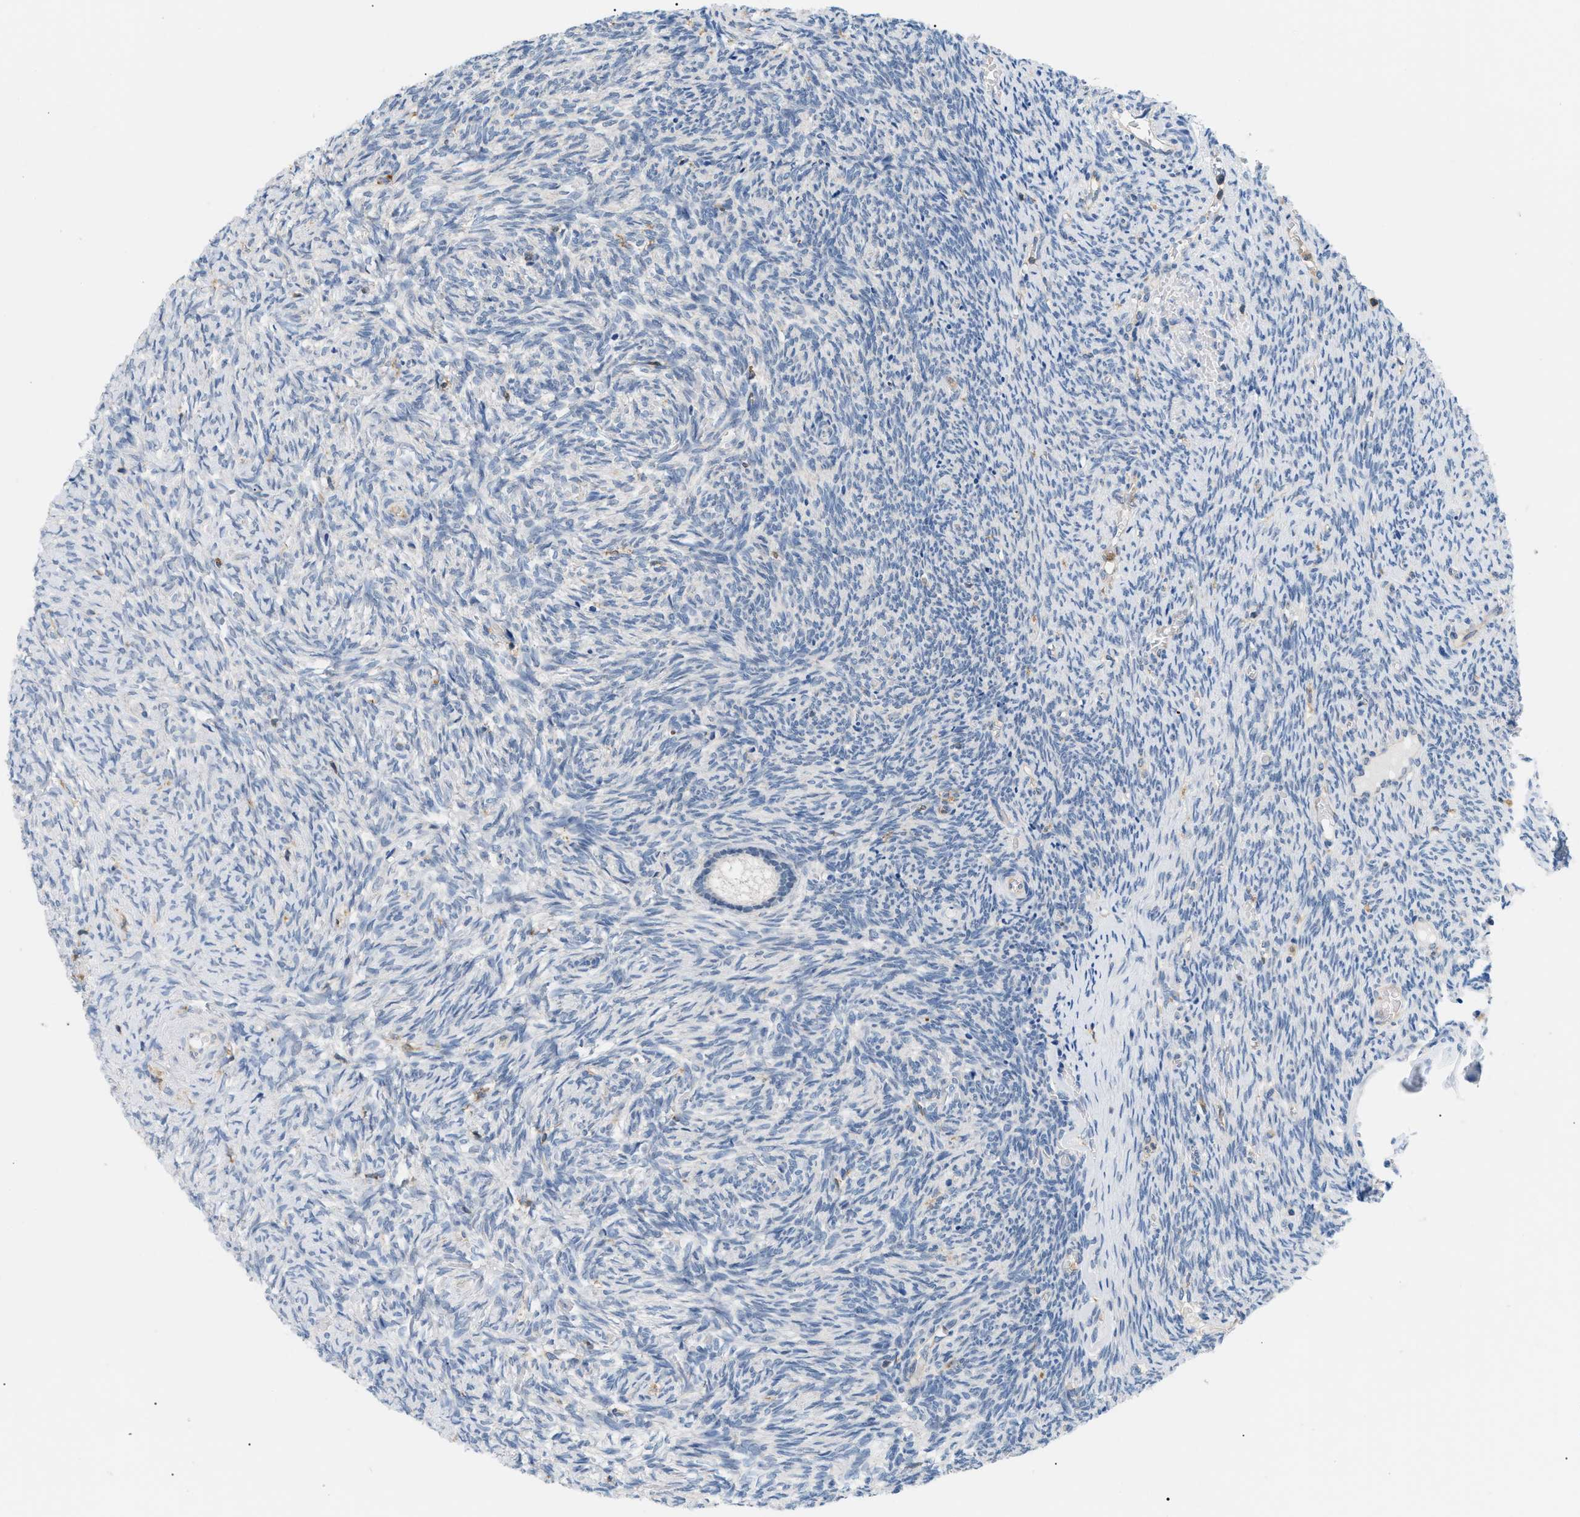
{"staining": {"intensity": "moderate", "quantity": "<25%", "location": "cytoplasmic/membranous"}, "tissue": "ovary", "cell_type": "Ovarian stroma cells", "image_type": "normal", "snomed": [{"axis": "morphology", "description": "Normal tissue, NOS"}, {"axis": "topography", "description": "Ovary"}], "caption": "A brown stain highlights moderate cytoplasmic/membranous positivity of a protein in ovarian stroma cells of benign human ovary. (Brightfield microscopy of DAB IHC at high magnification).", "gene": "INPP5D", "patient": {"sex": "female", "age": 41}}